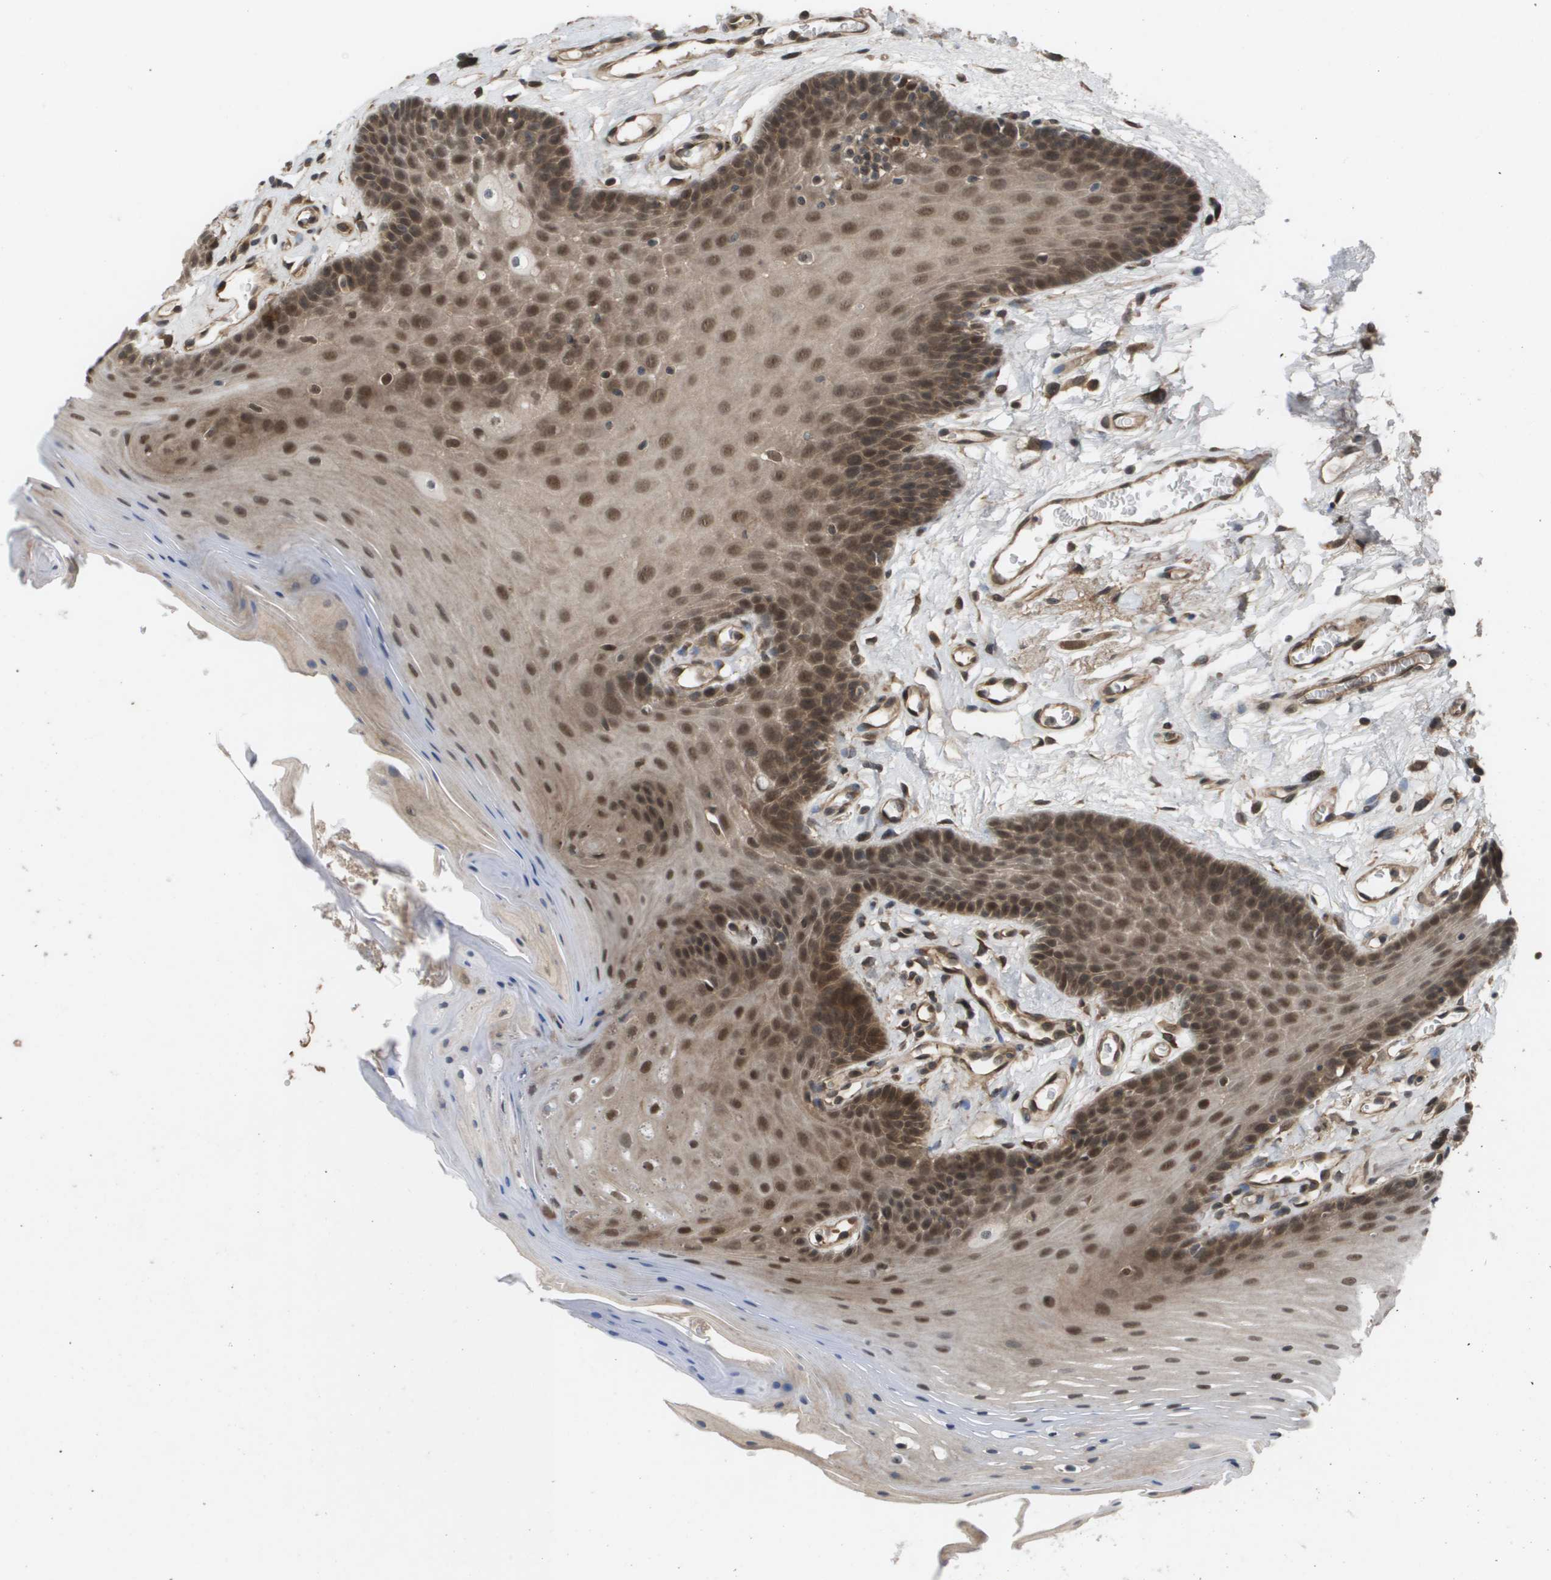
{"staining": {"intensity": "moderate", "quantity": ">75%", "location": "cytoplasmic/membranous,nuclear"}, "tissue": "oral mucosa", "cell_type": "Squamous epithelial cells", "image_type": "normal", "snomed": [{"axis": "morphology", "description": "Normal tissue, NOS"}, {"axis": "morphology", "description": "Squamous cell carcinoma, NOS"}, {"axis": "topography", "description": "Oral tissue"}, {"axis": "topography", "description": "Head-Neck"}], "caption": "Brown immunohistochemical staining in unremarkable oral mucosa displays moderate cytoplasmic/membranous,nuclear expression in about >75% of squamous epithelial cells.", "gene": "CTPS2", "patient": {"sex": "male", "age": 71}}